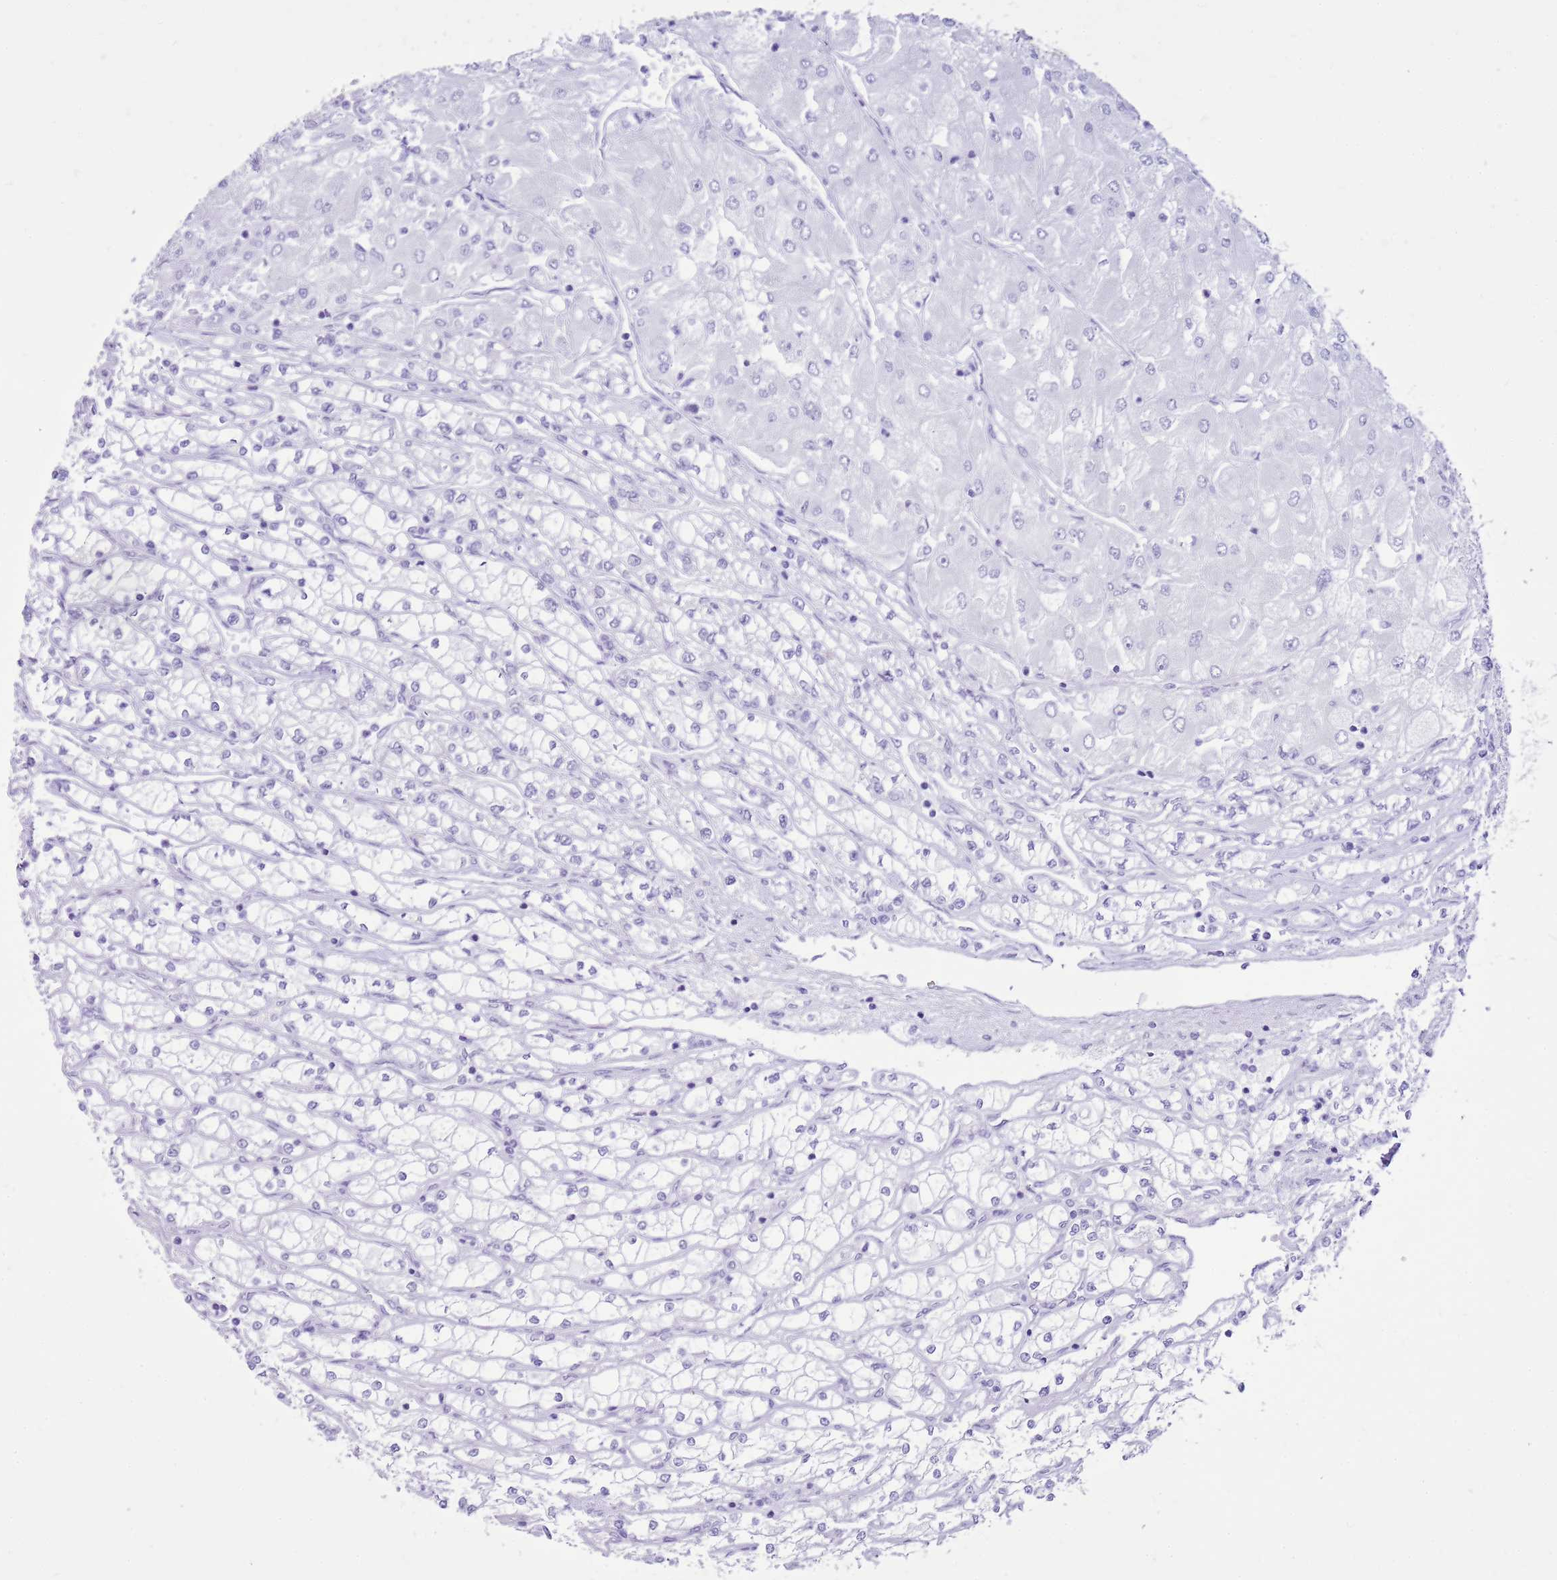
{"staining": {"intensity": "negative", "quantity": "none", "location": "none"}, "tissue": "renal cancer", "cell_type": "Tumor cells", "image_type": "cancer", "snomed": [{"axis": "morphology", "description": "Adenocarcinoma, NOS"}, {"axis": "topography", "description": "Kidney"}], "caption": "Tumor cells are negative for brown protein staining in renal cancer (adenocarcinoma).", "gene": "CA8", "patient": {"sex": "male", "age": 80}}